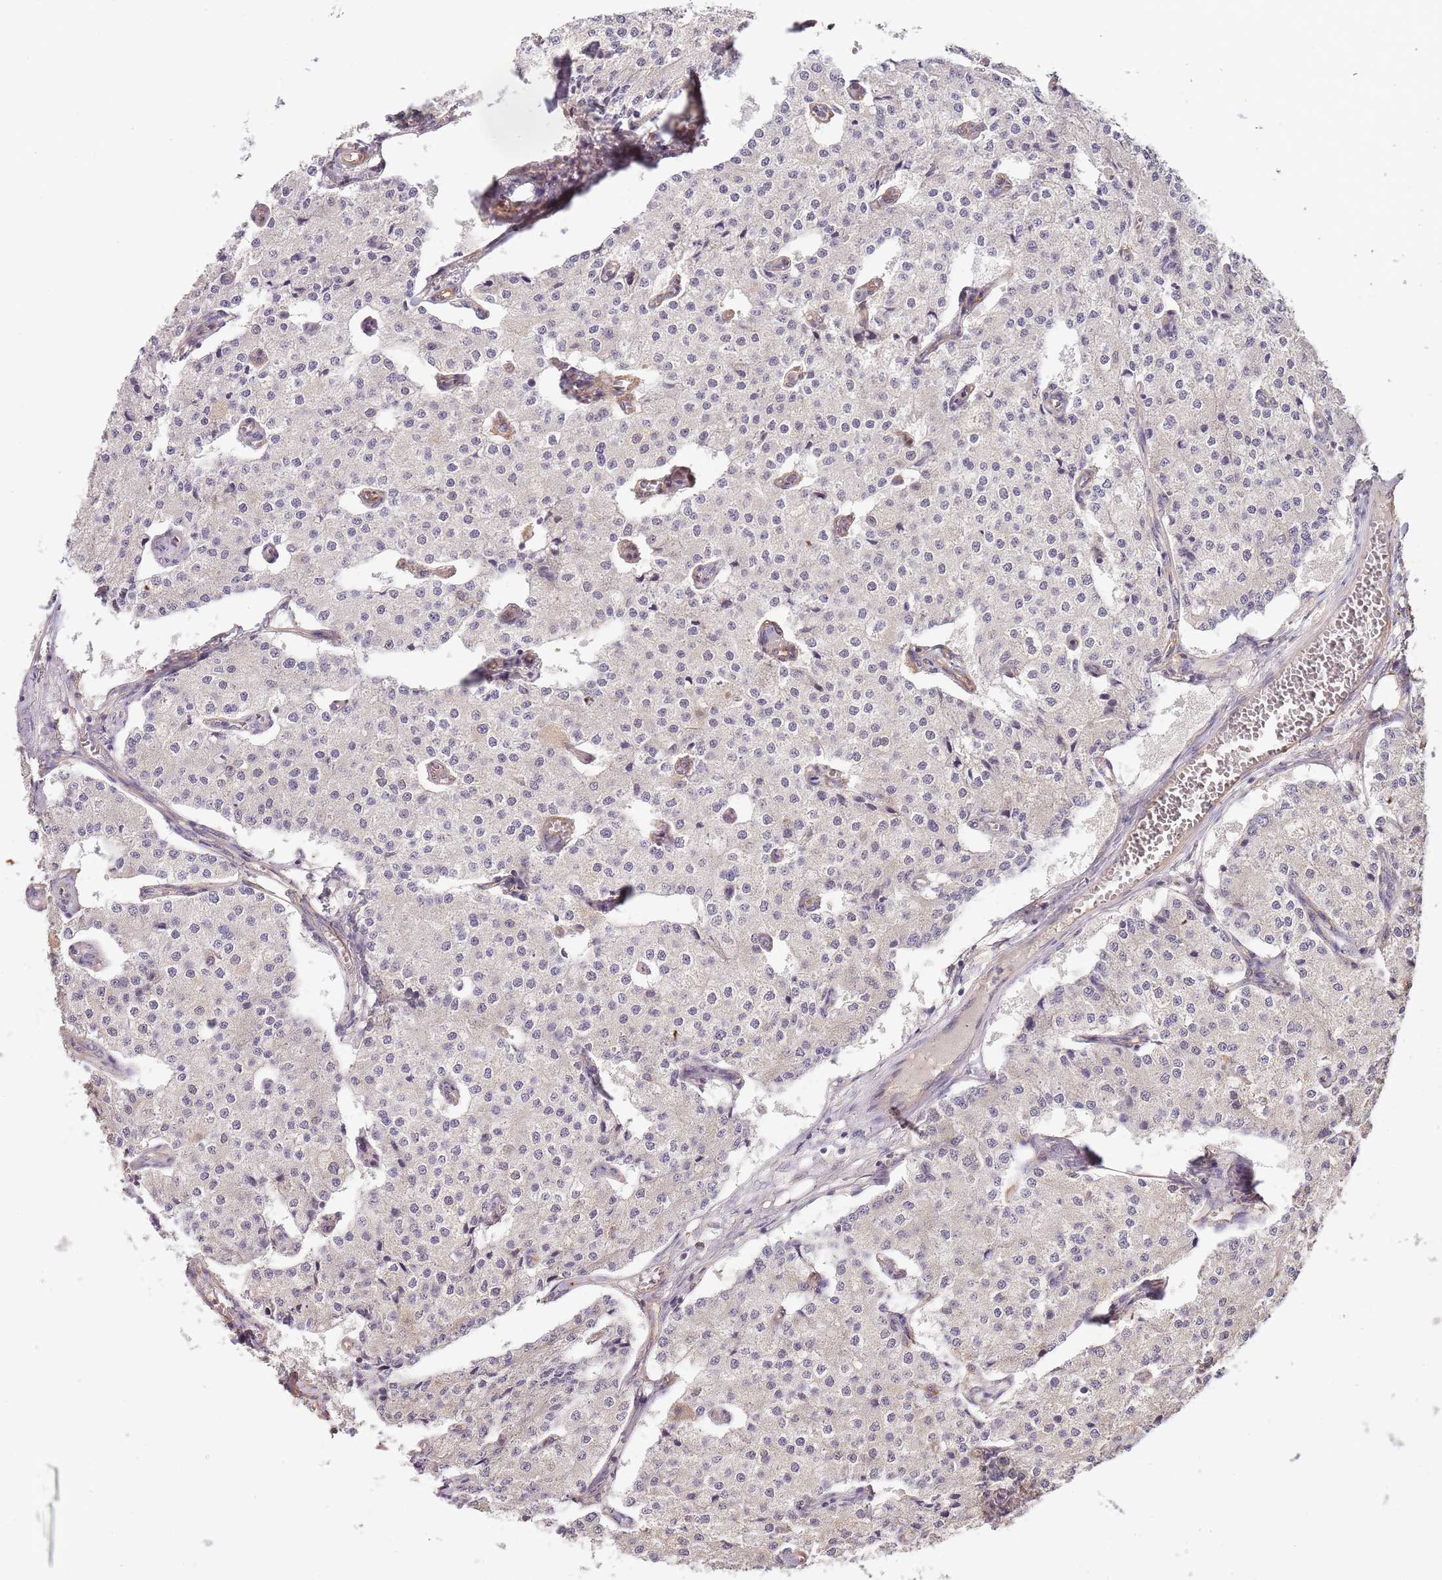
{"staining": {"intensity": "negative", "quantity": "none", "location": "none"}, "tissue": "carcinoid", "cell_type": "Tumor cells", "image_type": "cancer", "snomed": [{"axis": "morphology", "description": "Carcinoid, malignant, NOS"}, {"axis": "topography", "description": "Colon"}], "caption": "Protein analysis of carcinoid (malignant) shows no significant positivity in tumor cells. The staining is performed using DAB brown chromogen with nuclei counter-stained in using hematoxylin.", "gene": "SURF2", "patient": {"sex": "female", "age": 52}}